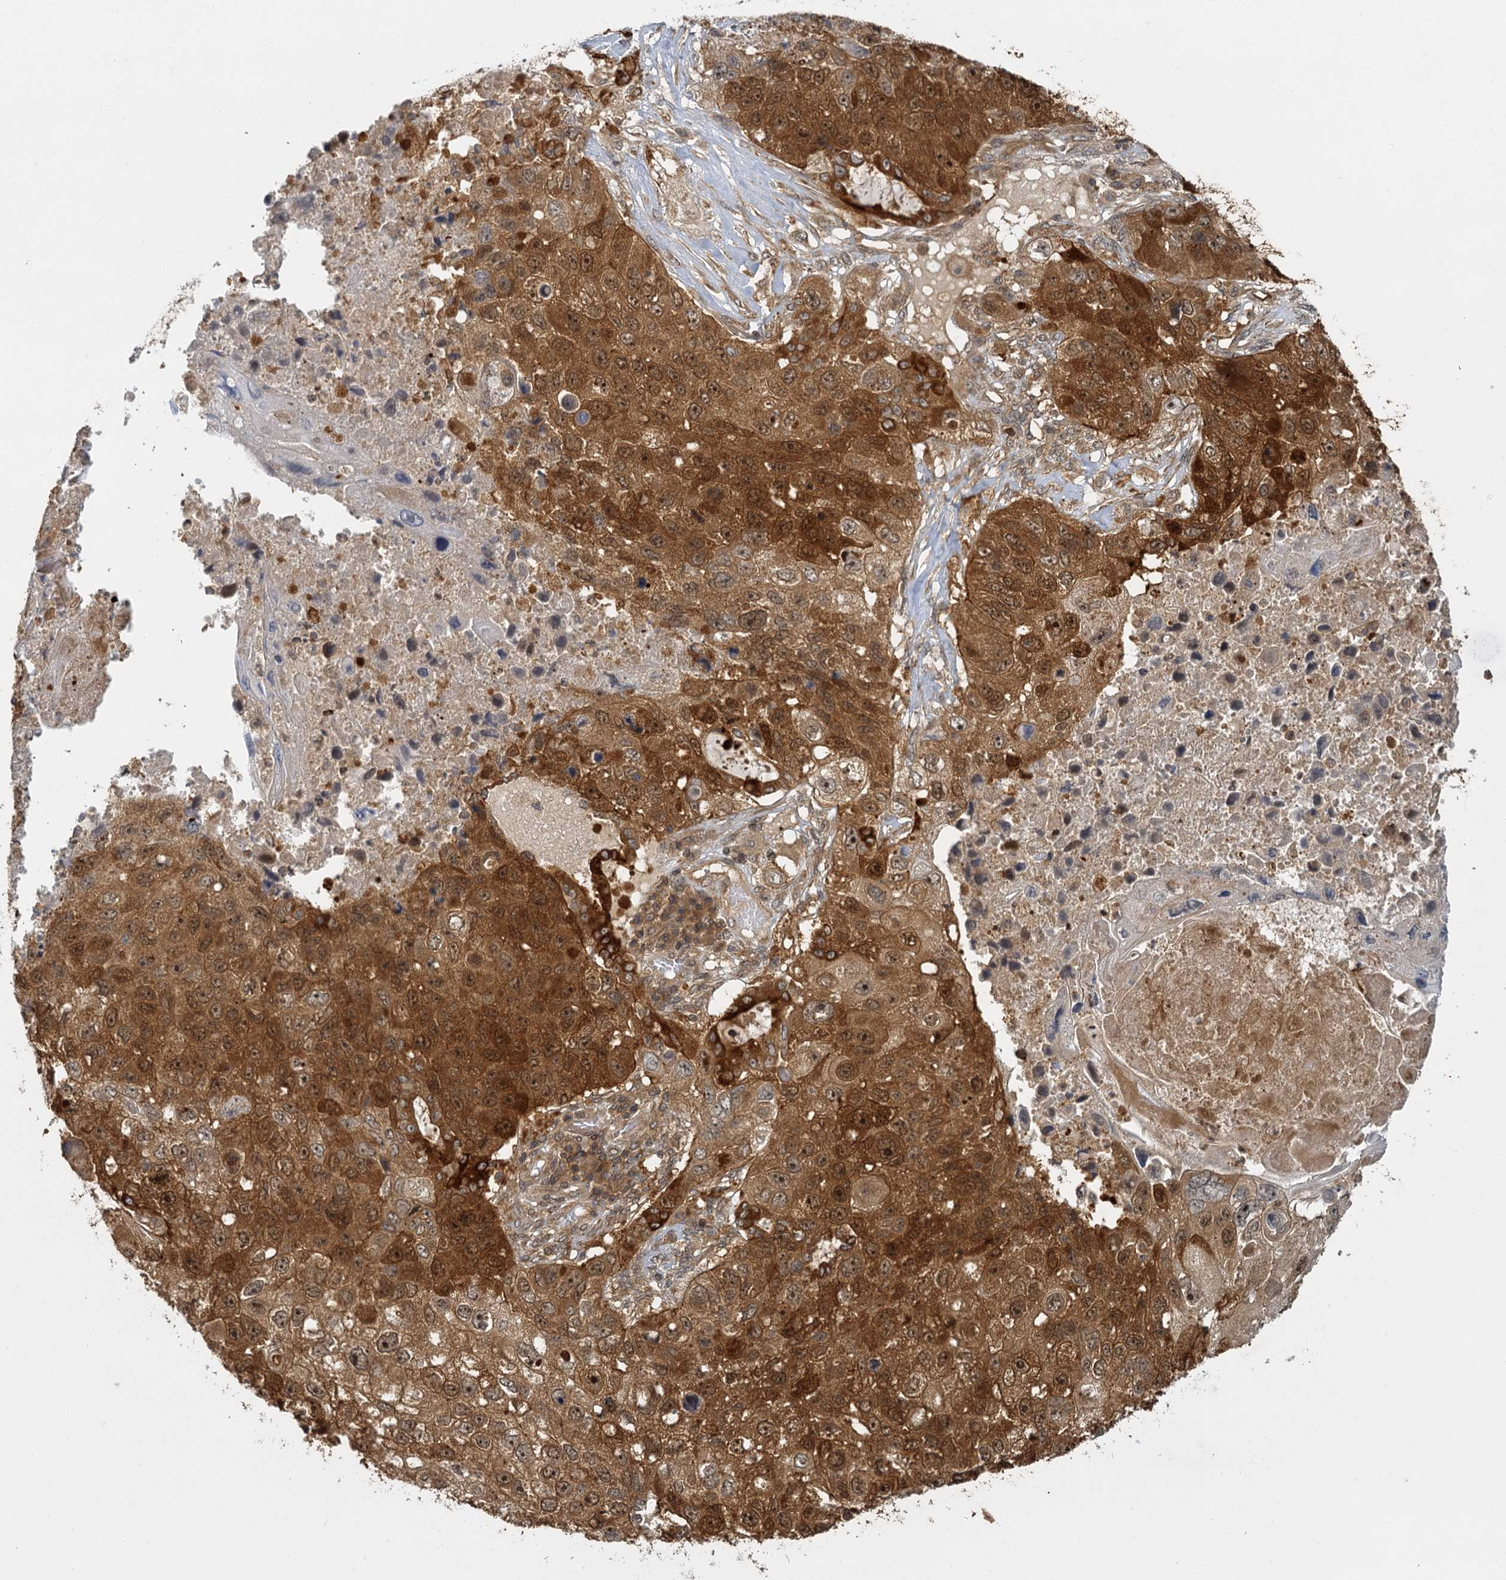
{"staining": {"intensity": "strong", "quantity": ">75%", "location": "cytoplasmic/membranous,nuclear"}, "tissue": "lung cancer", "cell_type": "Tumor cells", "image_type": "cancer", "snomed": [{"axis": "morphology", "description": "Squamous cell carcinoma, NOS"}, {"axis": "topography", "description": "Lung"}], "caption": "This is a micrograph of immunohistochemistry (IHC) staining of lung cancer, which shows strong positivity in the cytoplasmic/membranous and nuclear of tumor cells.", "gene": "ZNF549", "patient": {"sex": "male", "age": 61}}